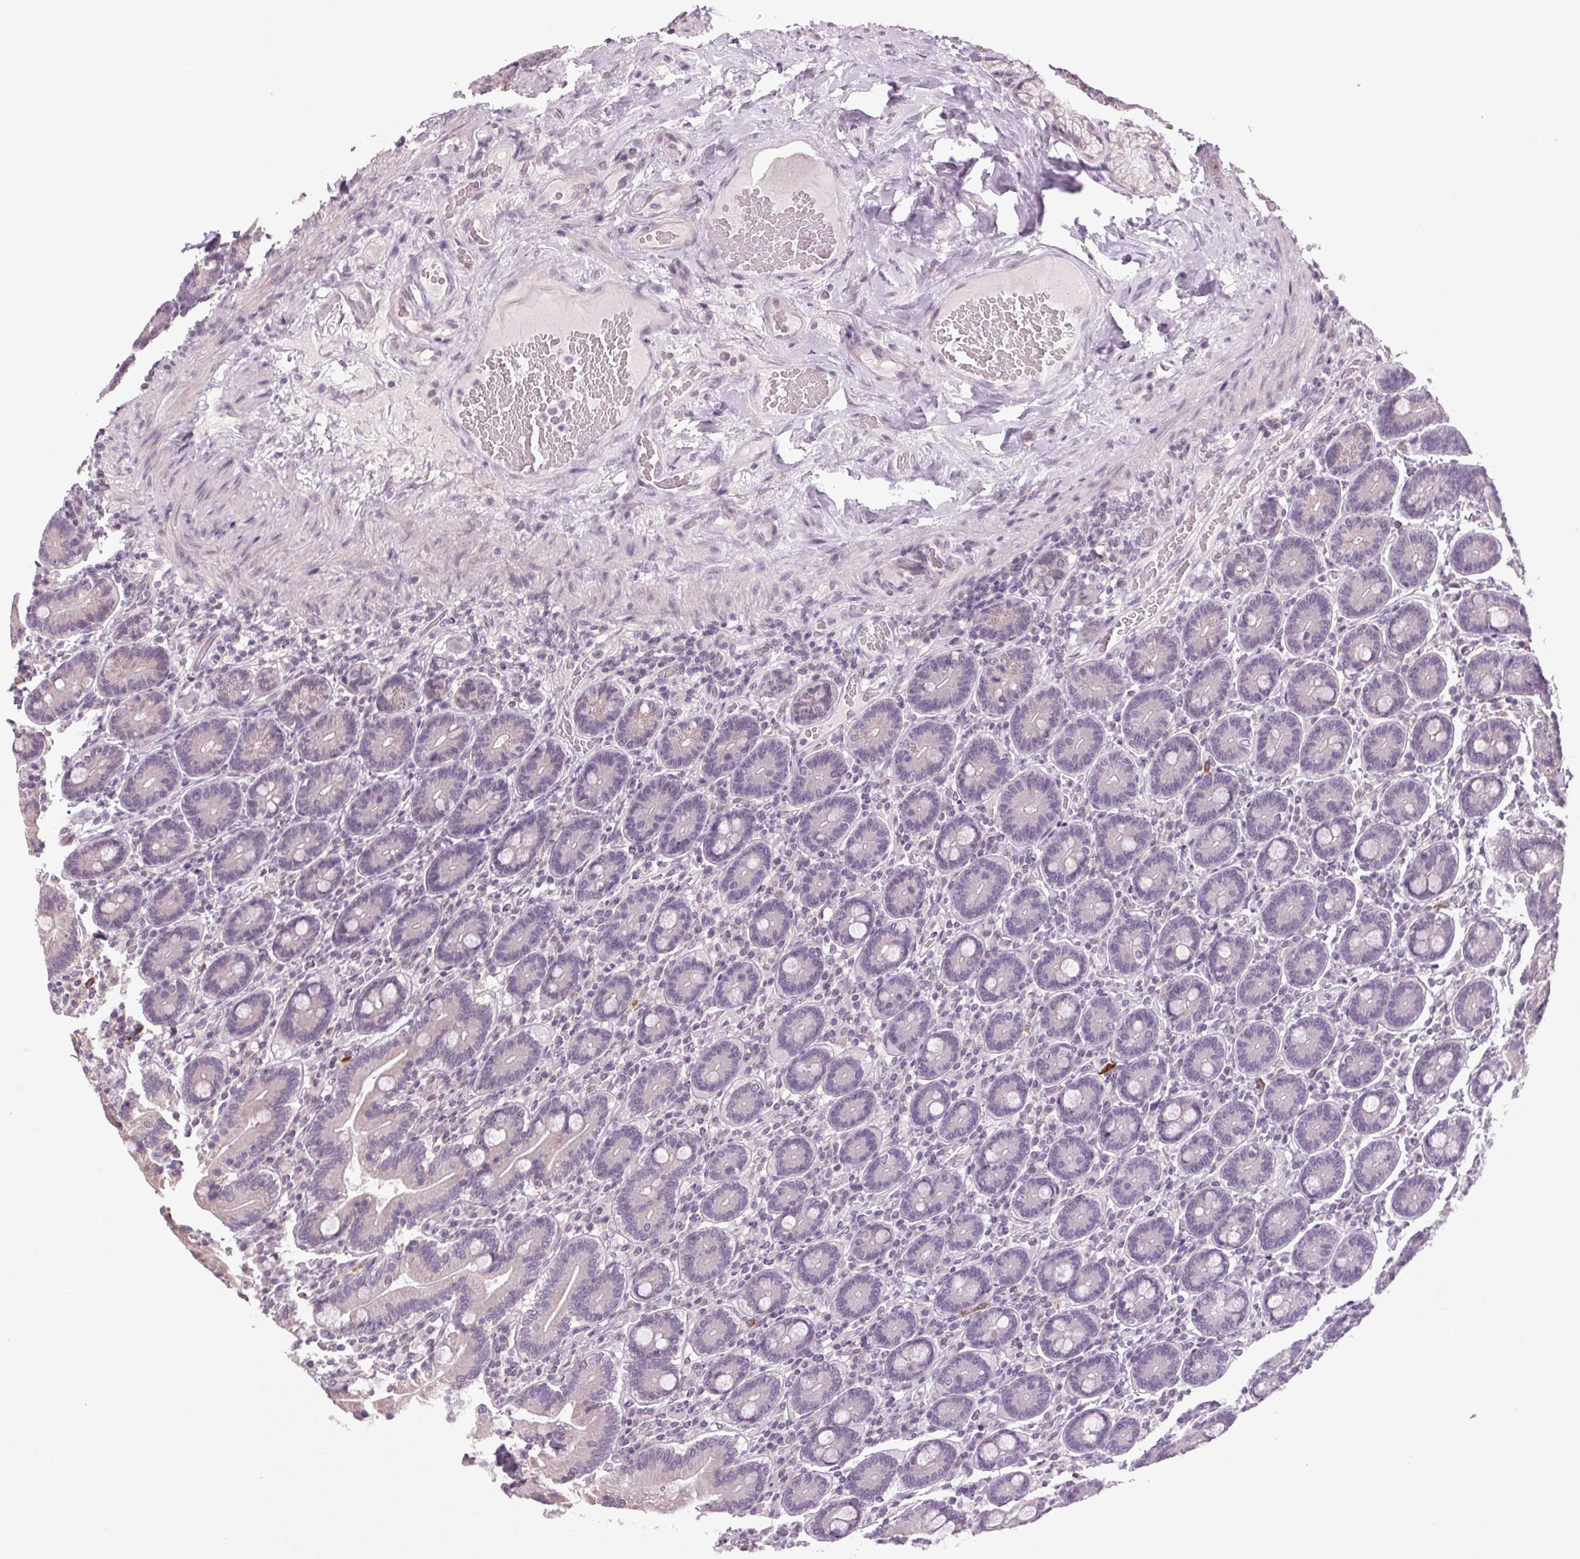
{"staining": {"intensity": "negative", "quantity": "none", "location": "none"}, "tissue": "duodenum", "cell_type": "Glandular cells", "image_type": "normal", "snomed": [{"axis": "morphology", "description": "Normal tissue, NOS"}, {"axis": "topography", "description": "Duodenum"}], "caption": "Micrograph shows no significant protein staining in glandular cells of unremarkable duodenum. (Brightfield microscopy of DAB immunohistochemistry at high magnification).", "gene": "KLHL40", "patient": {"sex": "female", "age": 62}}